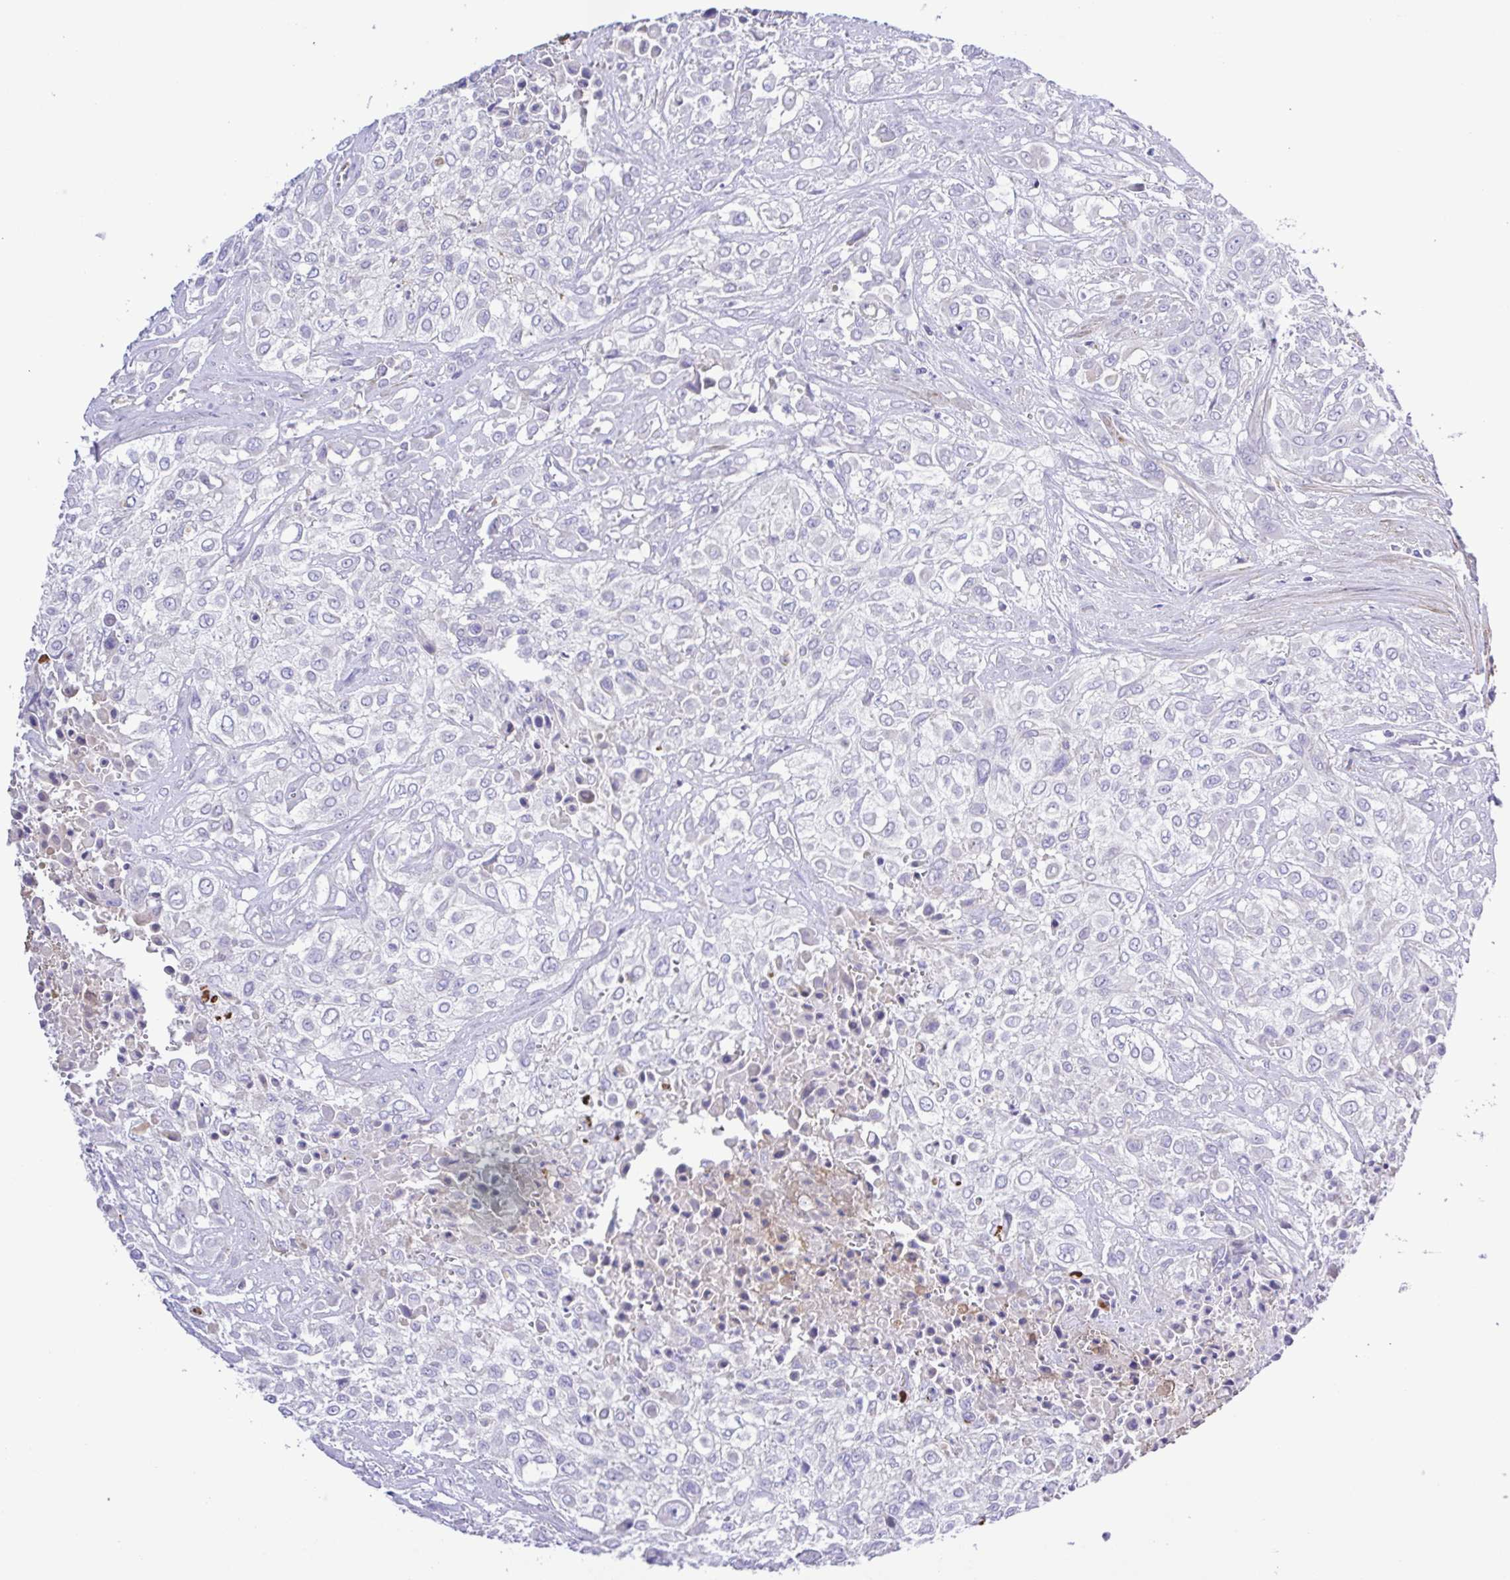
{"staining": {"intensity": "negative", "quantity": "none", "location": "none"}, "tissue": "urothelial cancer", "cell_type": "Tumor cells", "image_type": "cancer", "snomed": [{"axis": "morphology", "description": "Urothelial carcinoma, High grade"}, {"axis": "topography", "description": "Urinary bladder"}], "caption": "IHC histopathology image of neoplastic tissue: urothelial cancer stained with DAB (3,3'-diaminobenzidine) shows no significant protein positivity in tumor cells.", "gene": "GABBR2", "patient": {"sex": "male", "age": 57}}